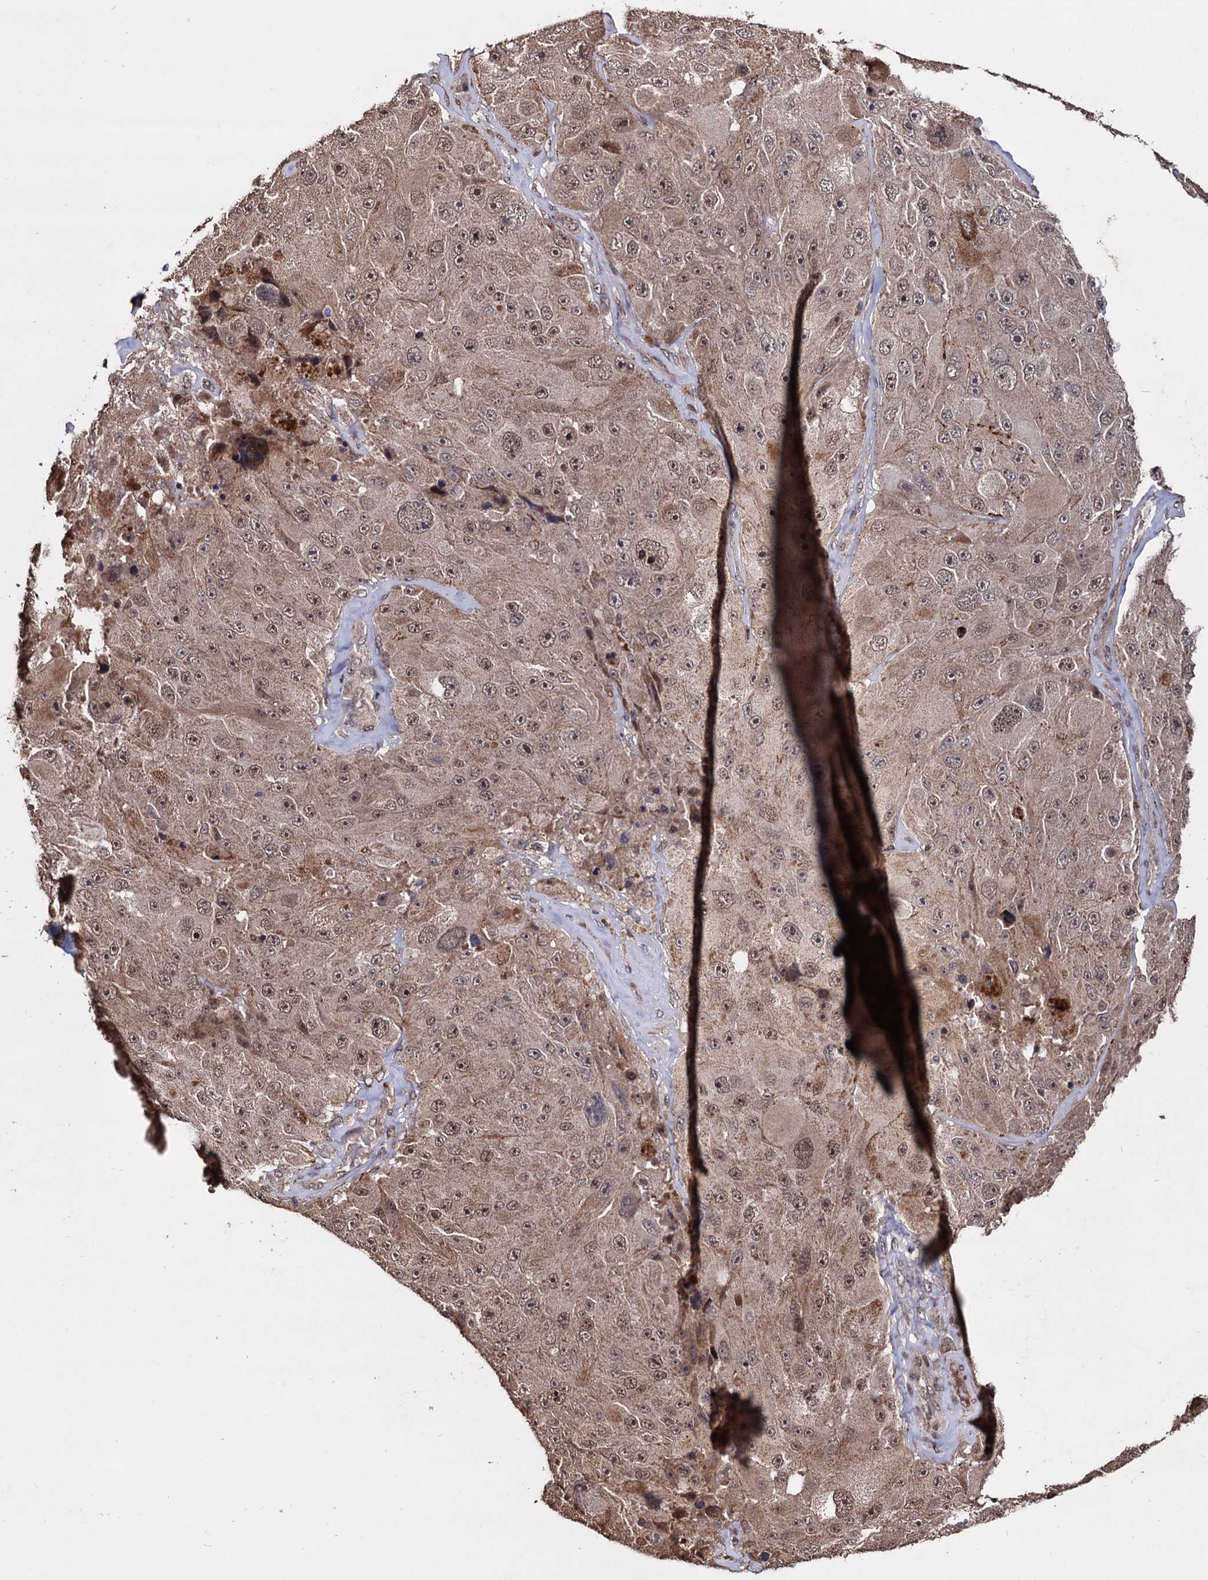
{"staining": {"intensity": "moderate", "quantity": ">75%", "location": "cytoplasmic/membranous,nuclear"}, "tissue": "melanoma", "cell_type": "Tumor cells", "image_type": "cancer", "snomed": [{"axis": "morphology", "description": "Malignant melanoma, Metastatic site"}, {"axis": "topography", "description": "Lymph node"}], "caption": "DAB immunohistochemical staining of human malignant melanoma (metastatic site) demonstrates moderate cytoplasmic/membranous and nuclear protein positivity in about >75% of tumor cells.", "gene": "KLF5", "patient": {"sex": "male", "age": 62}}